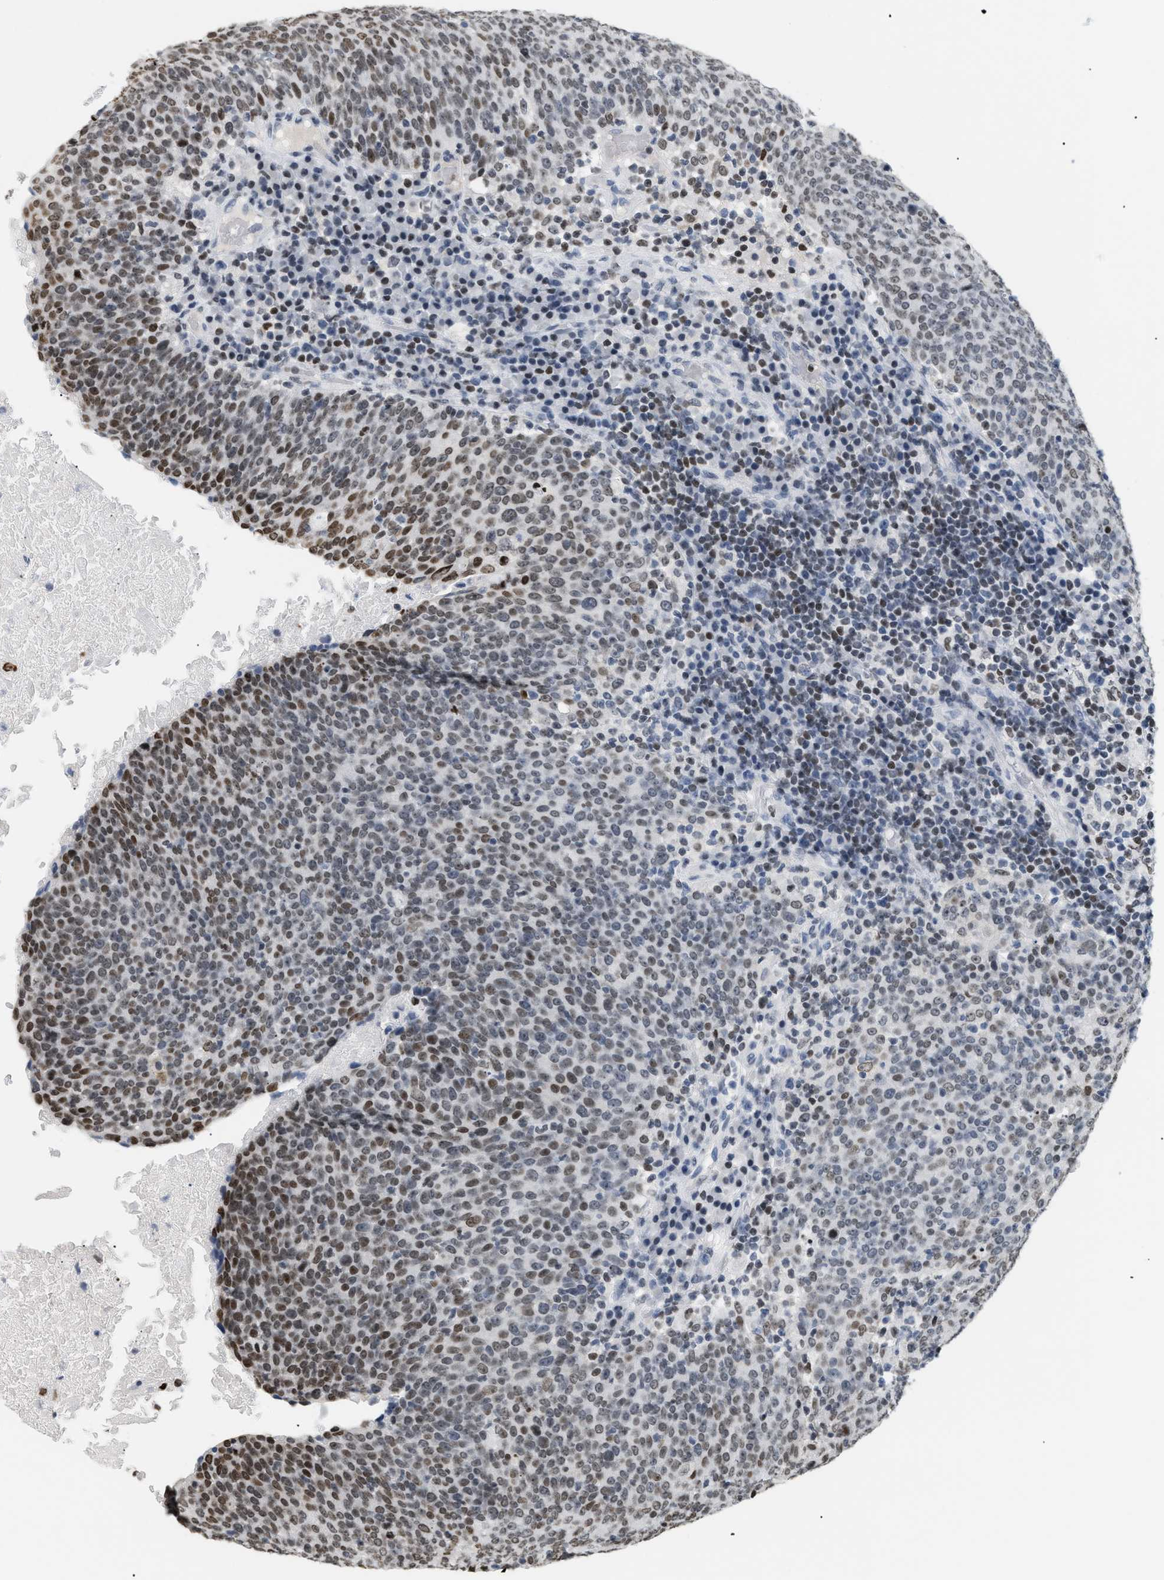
{"staining": {"intensity": "moderate", "quantity": ">75%", "location": "nuclear"}, "tissue": "head and neck cancer", "cell_type": "Tumor cells", "image_type": "cancer", "snomed": [{"axis": "morphology", "description": "Squamous cell carcinoma, NOS"}, {"axis": "morphology", "description": "Squamous cell carcinoma, metastatic, NOS"}, {"axis": "topography", "description": "Lymph node"}, {"axis": "topography", "description": "Head-Neck"}], "caption": "Moderate nuclear positivity for a protein is appreciated in approximately >75% of tumor cells of head and neck cancer using IHC.", "gene": "HMGN2", "patient": {"sex": "male", "age": 62}}